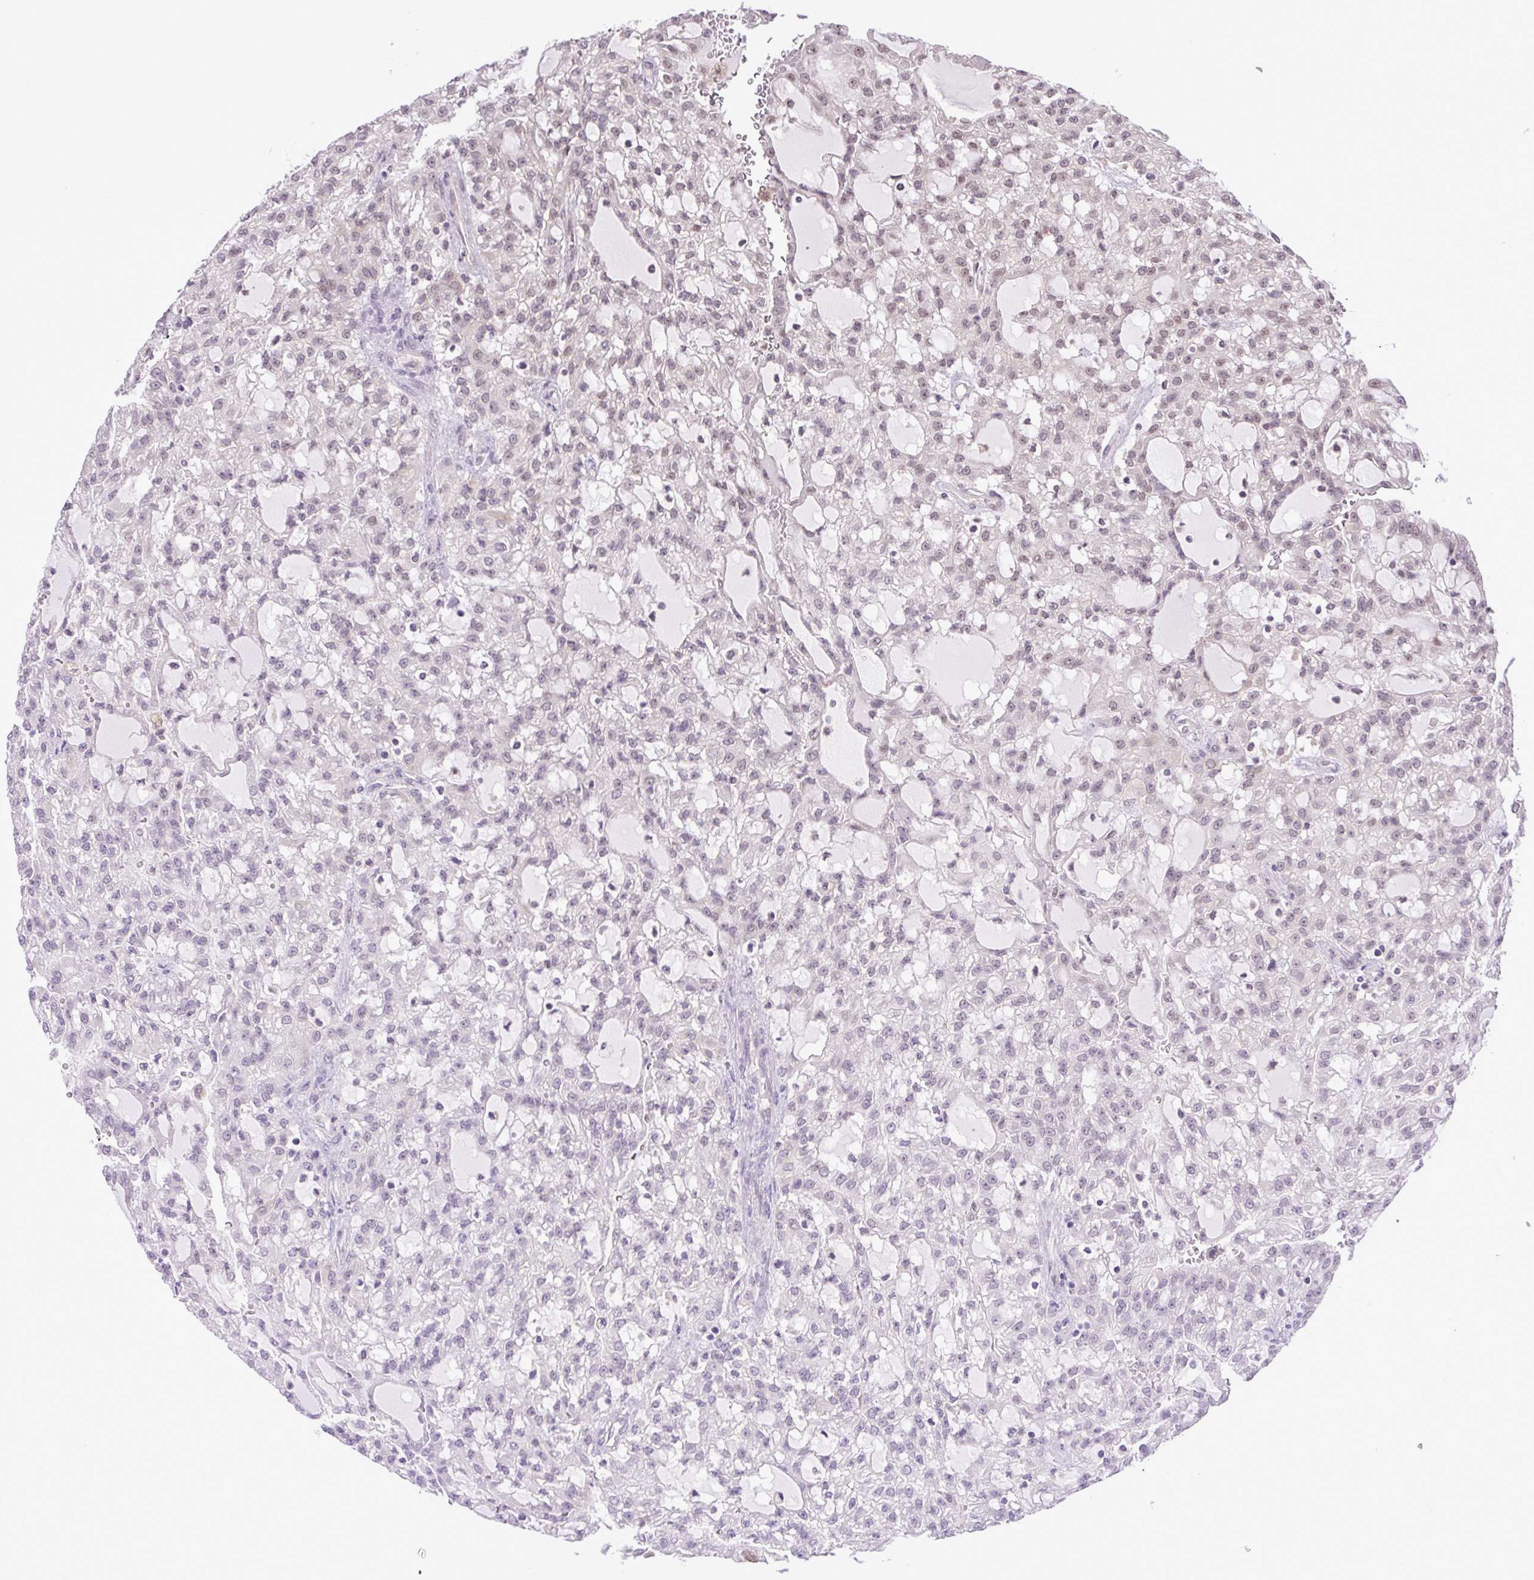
{"staining": {"intensity": "weak", "quantity": "25%-75%", "location": "nuclear"}, "tissue": "renal cancer", "cell_type": "Tumor cells", "image_type": "cancer", "snomed": [{"axis": "morphology", "description": "Adenocarcinoma, NOS"}, {"axis": "topography", "description": "Kidney"}], "caption": "Adenocarcinoma (renal) tissue displays weak nuclear positivity in approximately 25%-75% of tumor cells", "gene": "KPNA1", "patient": {"sex": "male", "age": 63}}